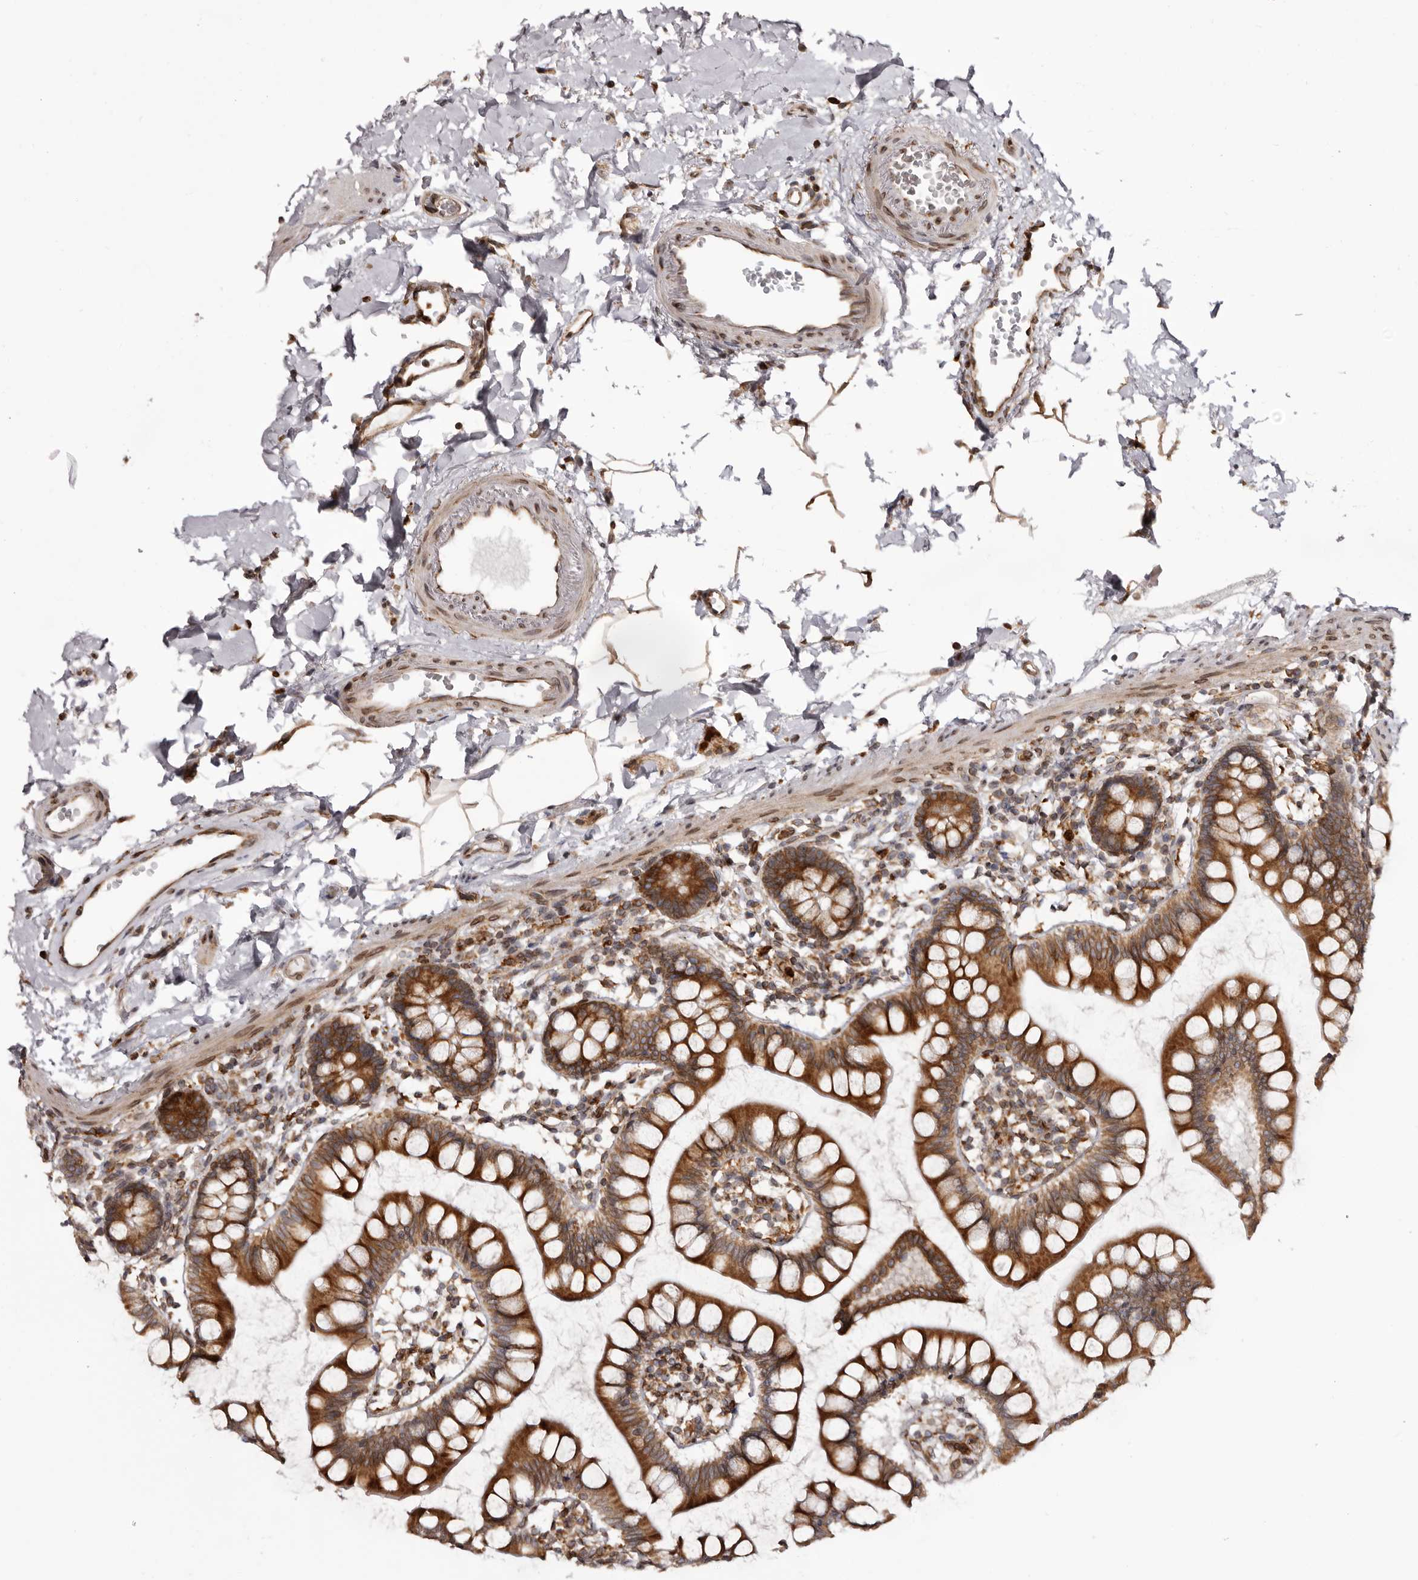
{"staining": {"intensity": "strong", "quantity": ">75%", "location": "cytoplasmic/membranous"}, "tissue": "small intestine", "cell_type": "Glandular cells", "image_type": "normal", "snomed": [{"axis": "morphology", "description": "Normal tissue, NOS"}, {"axis": "topography", "description": "Small intestine"}], "caption": "Immunohistochemistry of benign small intestine demonstrates high levels of strong cytoplasmic/membranous staining in about >75% of glandular cells.", "gene": "C4orf3", "patient": {"sex": "female", "age": 84}}